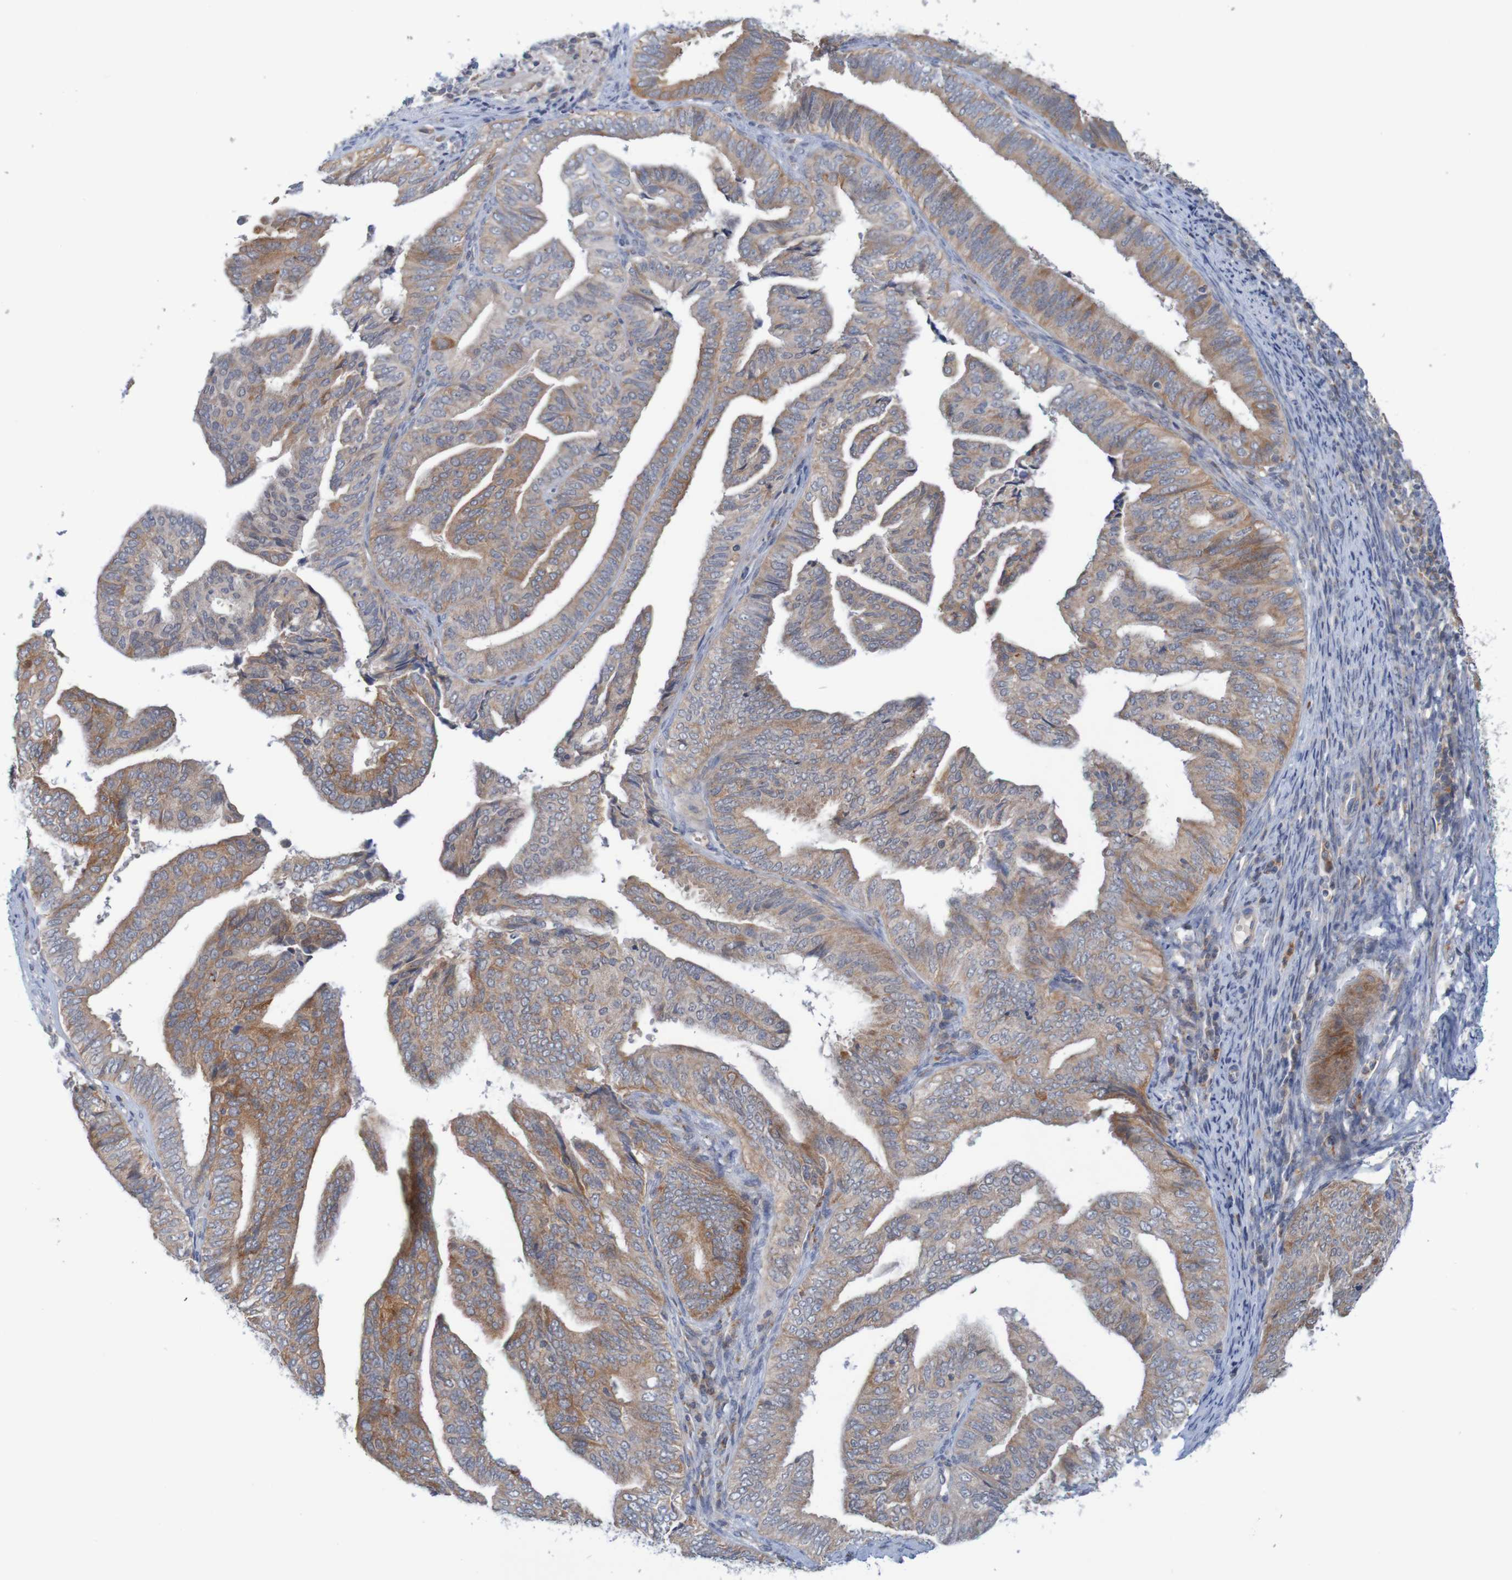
{"staining": {"intensity": "moderate", "quantity": ">75%", "location": "cytoplasmic/membranous"}, "tissue": "endometrial cancer", "cell_type": "Tumor cells", "image_type": "cancer", "snomed": [{"axis": "morphology", "description": "Adenocarcinoma, NOS"}, {"axis": "topography", "description": "Endometrium"}], "caption": "Immunohistochemistry (IHC) photomicrograph of neoplastic tissue: human endometrial adenocarcinoma stained using immunohistochemistry demonstrates medium levels of moderate protein expression localized specifically in the cytoplasmic/membranous of tumor cells, appearing as a cytoplasmic/membranous brown color.", "gene": "NAV2", "patient": {"sex": "female", "age": 58}}